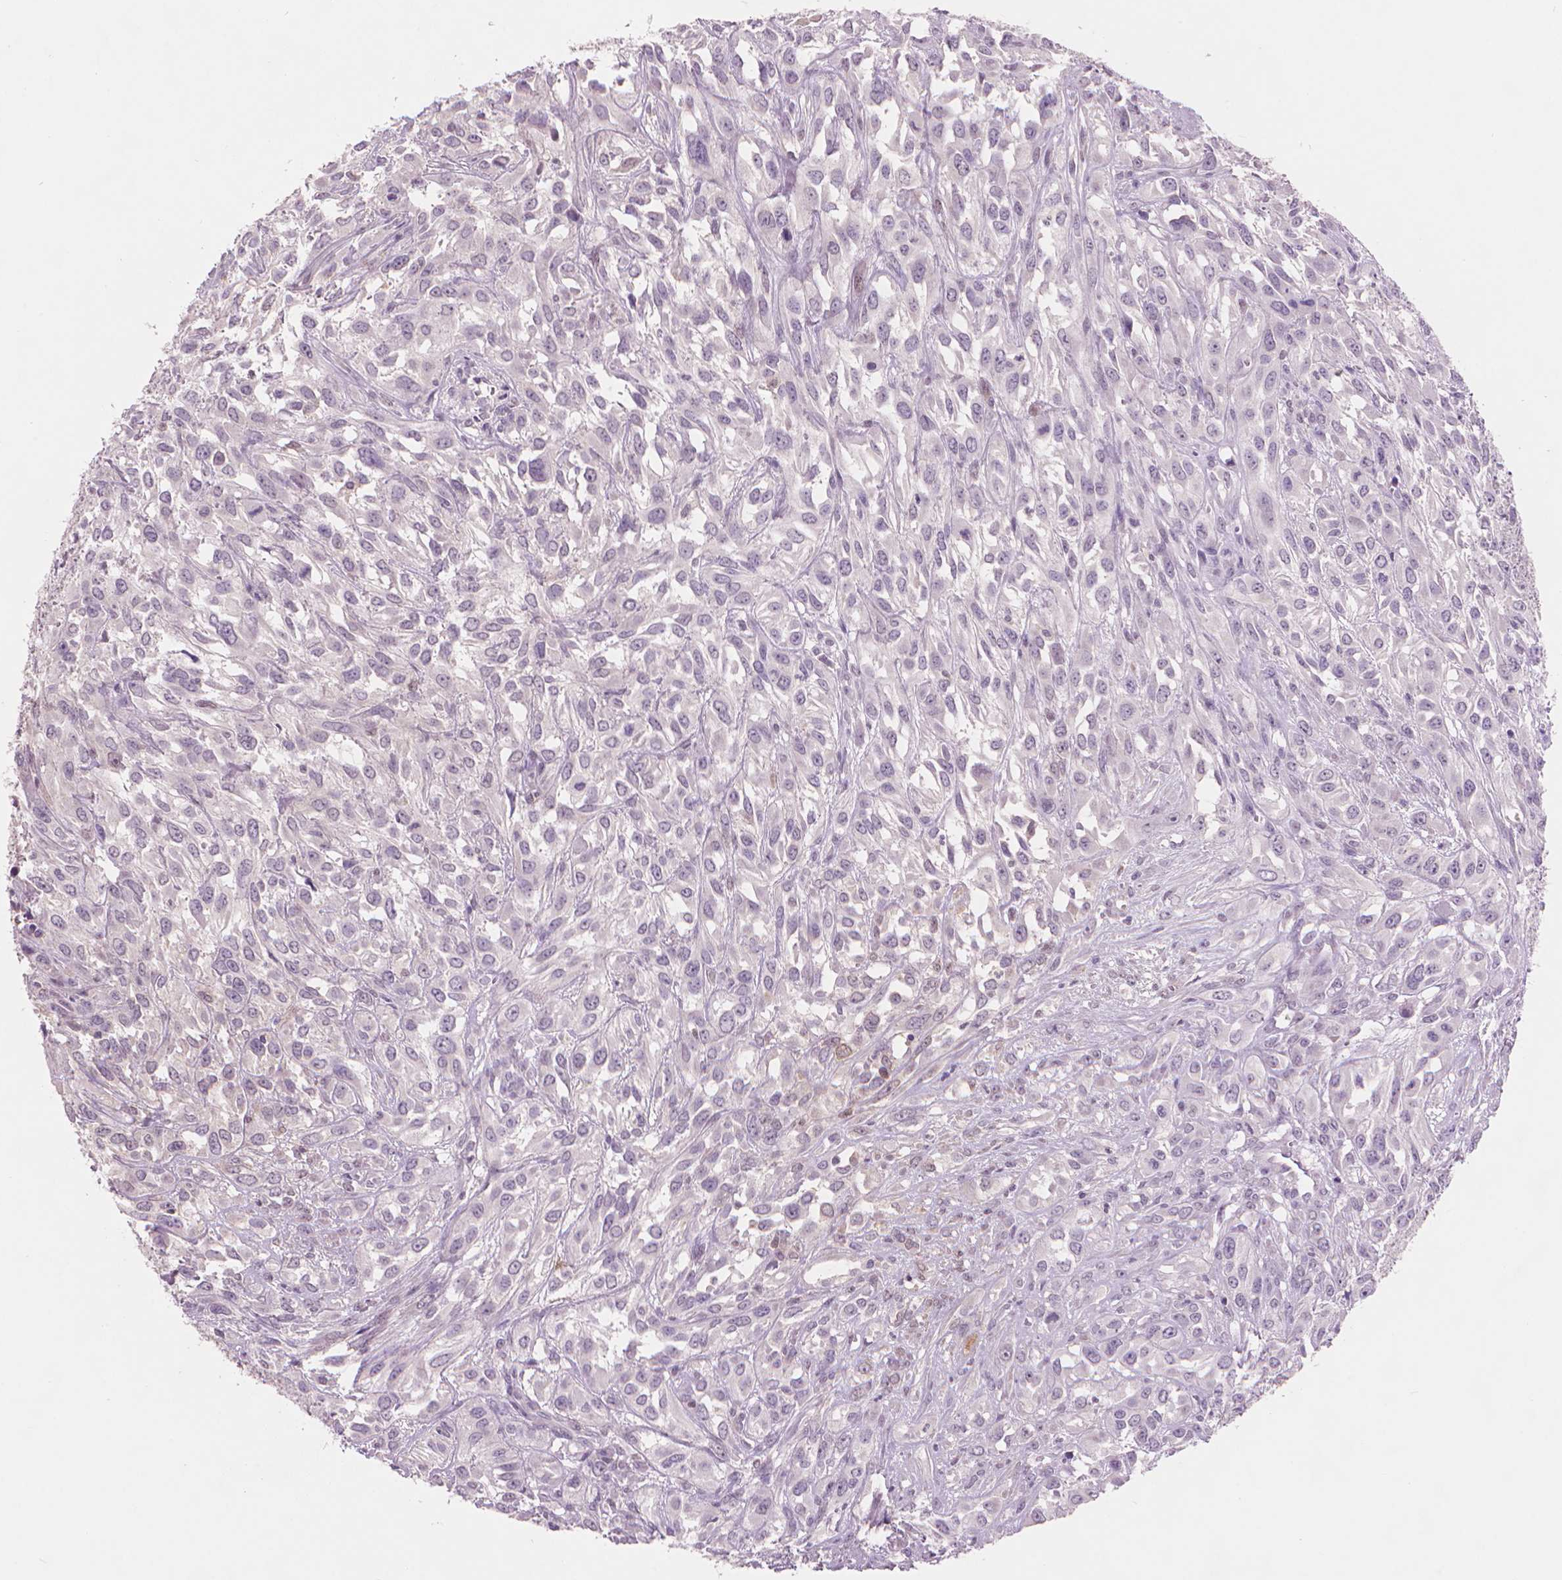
{"staining": {"intensity": "negative", "quantity": "none", "location": "none"}, "tissue": "urothelial cancer", "cell_type": "Tumor cells", "image_type": "cancer", "snomed": [{"axis": "morphology", "description": "Urothelial carcinoma, High grade"}, {"axis": "topography", "description": "Urinary bladder"}], "caption": "A high-resolution micrograph shows immunohistochemistry (IHC) staining of urothelial cancer, which shows no significant positivity in tumor cells.", "gene": "ENO2", "patient": {"sex": "male", "age": 67}}